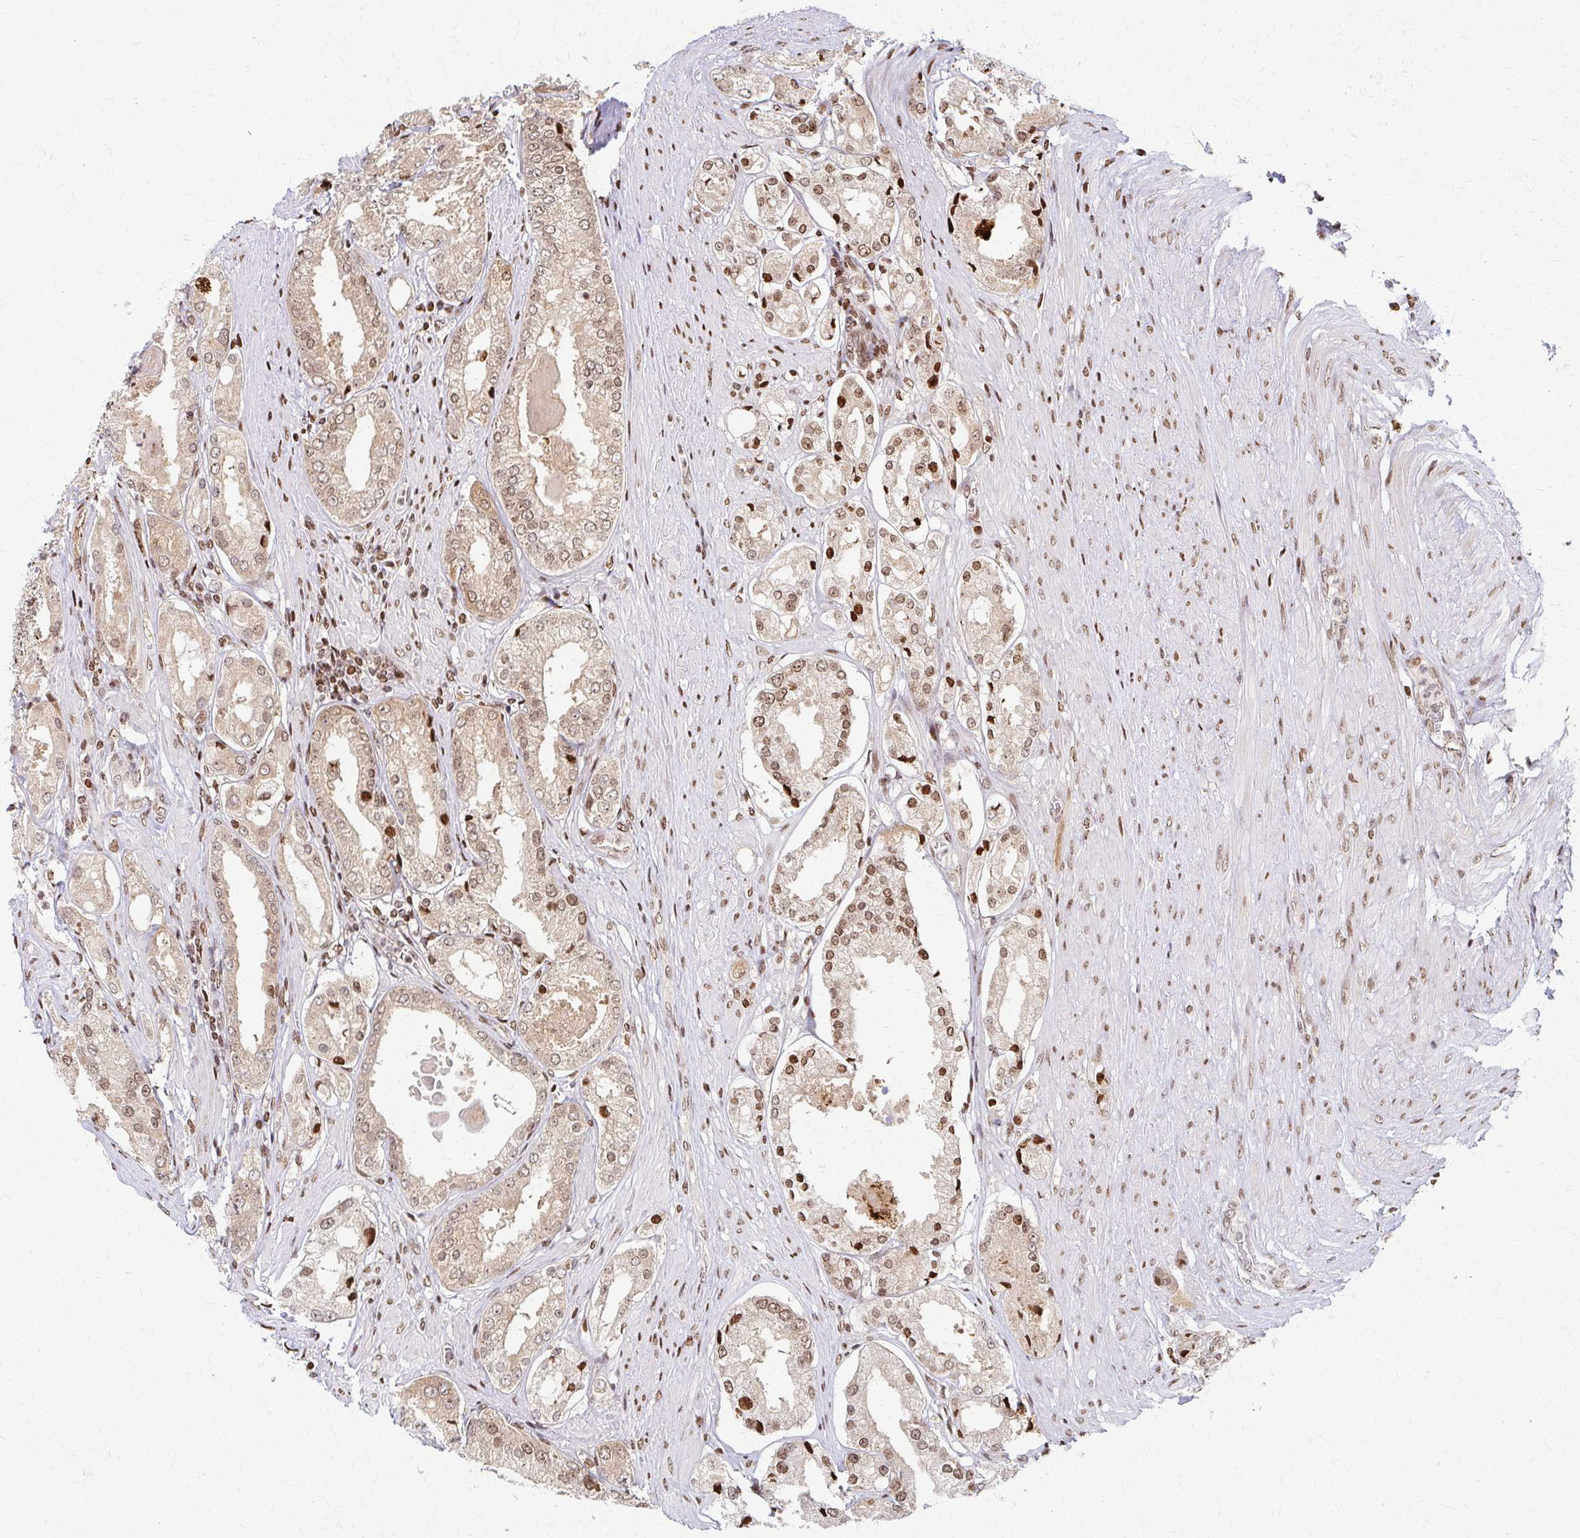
{"staining": {"intensity": "moderate", "quantity": "<25%", "location": "nuclear"}, "tissue": "prostate cancer", "cell_type": "Tumor cells", "image_type": "cancer", "snomed": [{"axis": "morphology", "description": "Adenocarcinoma, Low grade"}, {"axis": "topography", "description": "Prostate"}], "caption": "Prostate cancer stained for a protein shows moderate nuclear positivity in tumor cells.", "gene": "PSMD7", "patient": {"sex": "male", "age": 68}}